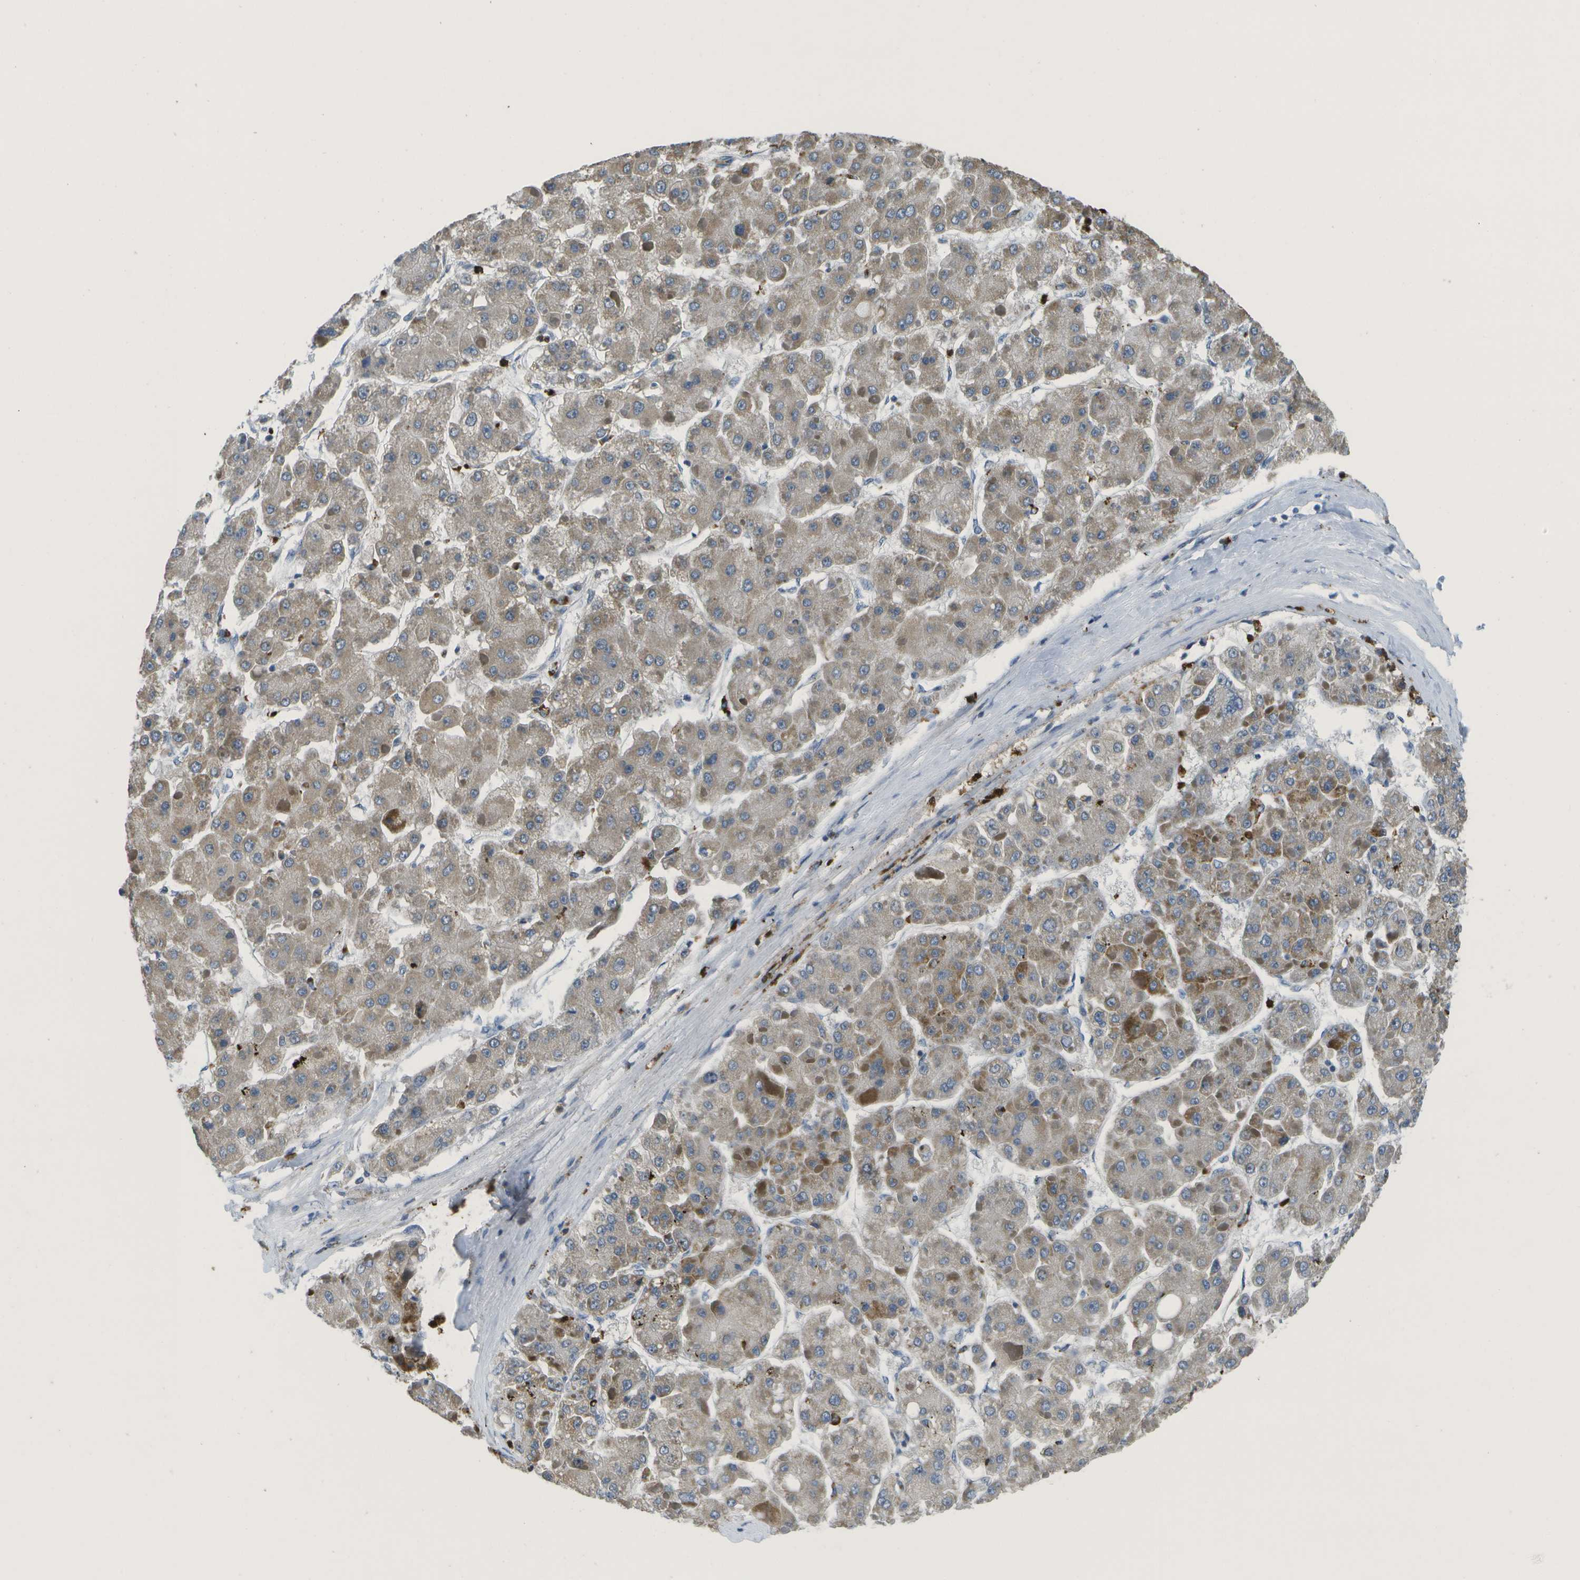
{"staining": {"intensity": "weak", "quantity": ">75%", "location": "cytoplasmic/membranous"}, "tissue": "liver cancer", "cell_type": "Tumor cells", "image_type": "cancer", "snomed": [{"axis": "morphology", "description": "Carcinoma, Hepatocellular, NOS"}, {"axis": "topography", "description": "Liver"}], "caption": "Immunohistochemistry of hepatocellular carcinoma (liver) shows low levels of weak cytoplasmic/membranous positivity in approximately >75% of tumor cells.", "gene": "GALNT15", "patient": {"sex": "female", "age": 73}}